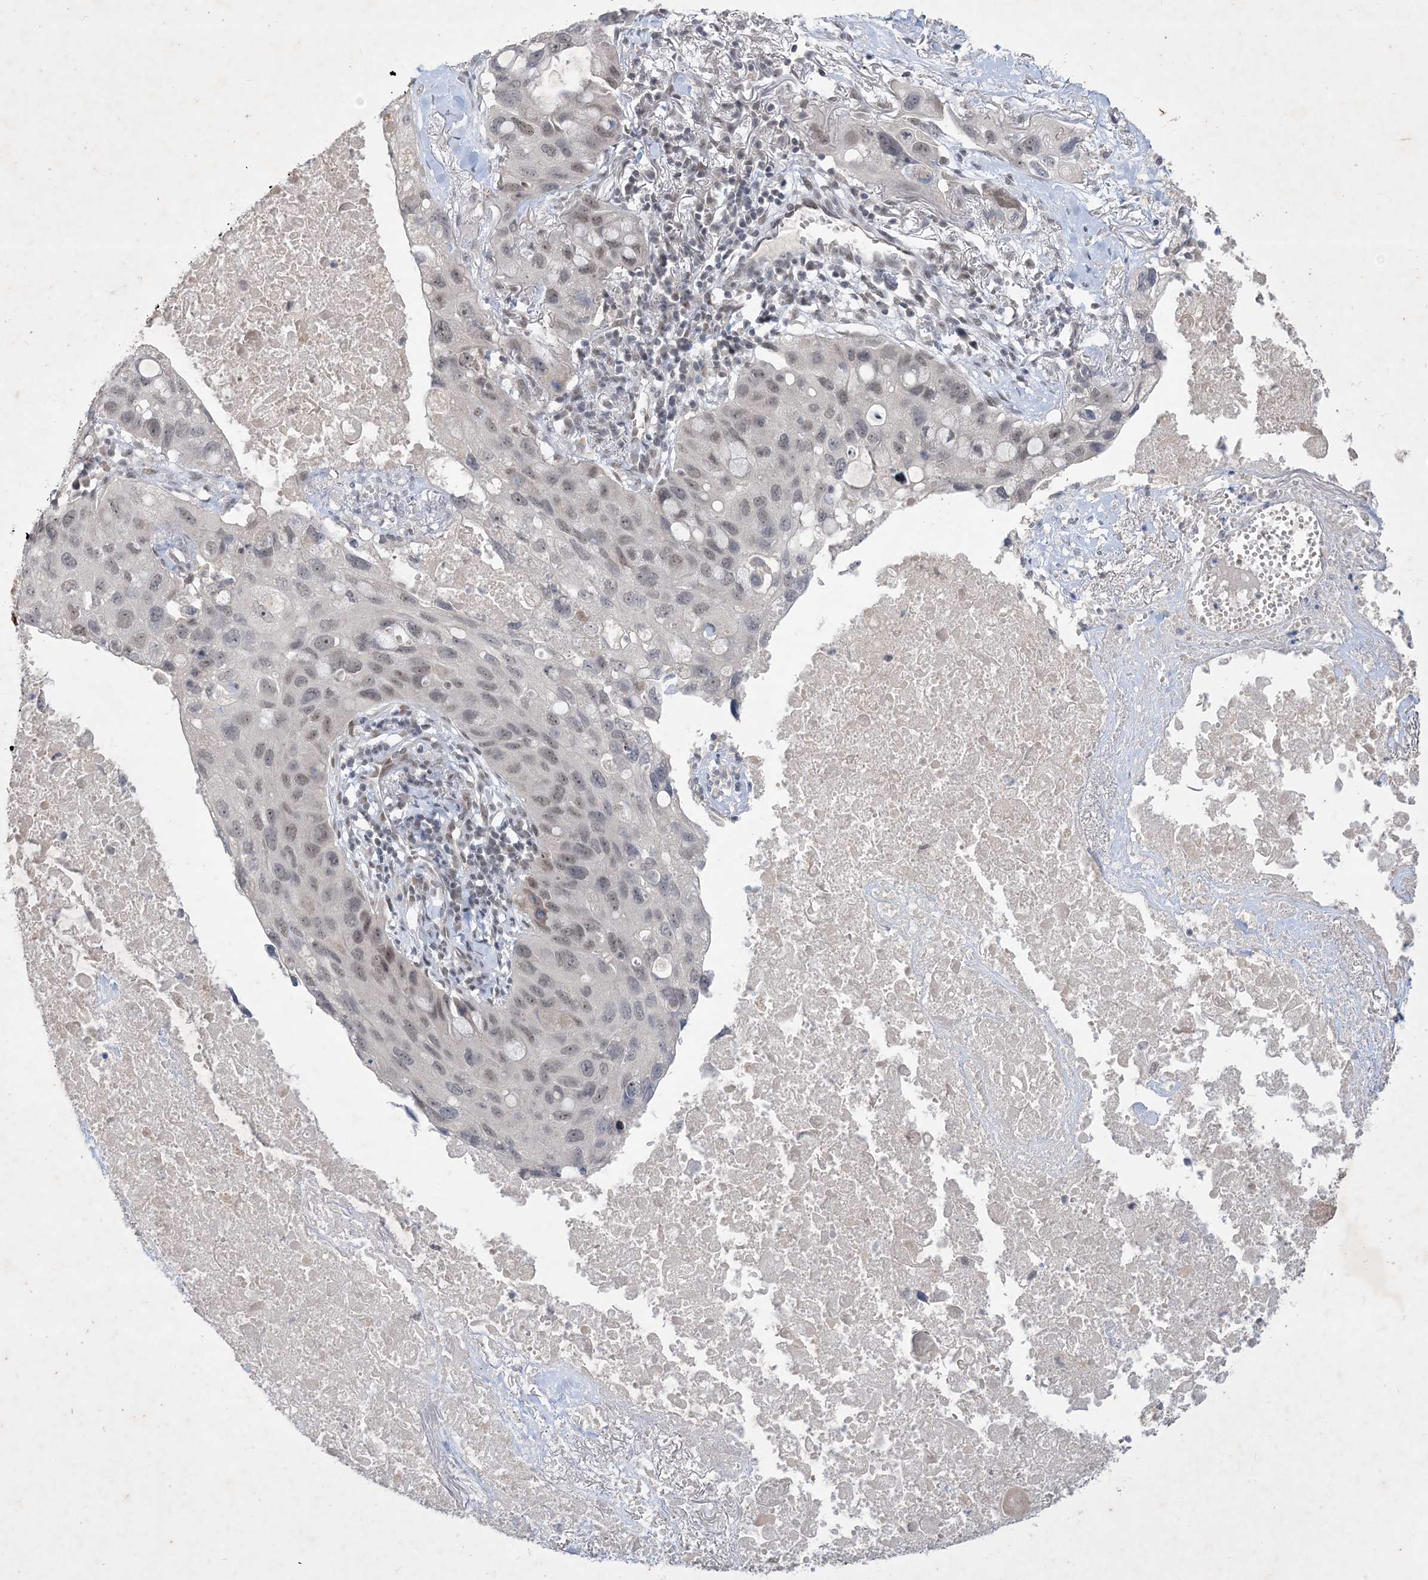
{"staining": {"intensity": "weak", "quantity": "25%-75%", "location": "nuclear"}, "tissue": "lung cancer", "cell_type": "Tumor cells", "image_type": "cancer", "snomed": [{"axis": "morphology", "description": "Squamous cell carcinoma, NOS"}, {"axis": "topography", "description": "Lung"}], "caption": "Protein staining reveals weak nuclear expression in about 25%-75% of tumor cells in lung squamous cell carcinoma.", "gene": "ZNF674", "patient": {"sex": "female", "age": 73}}